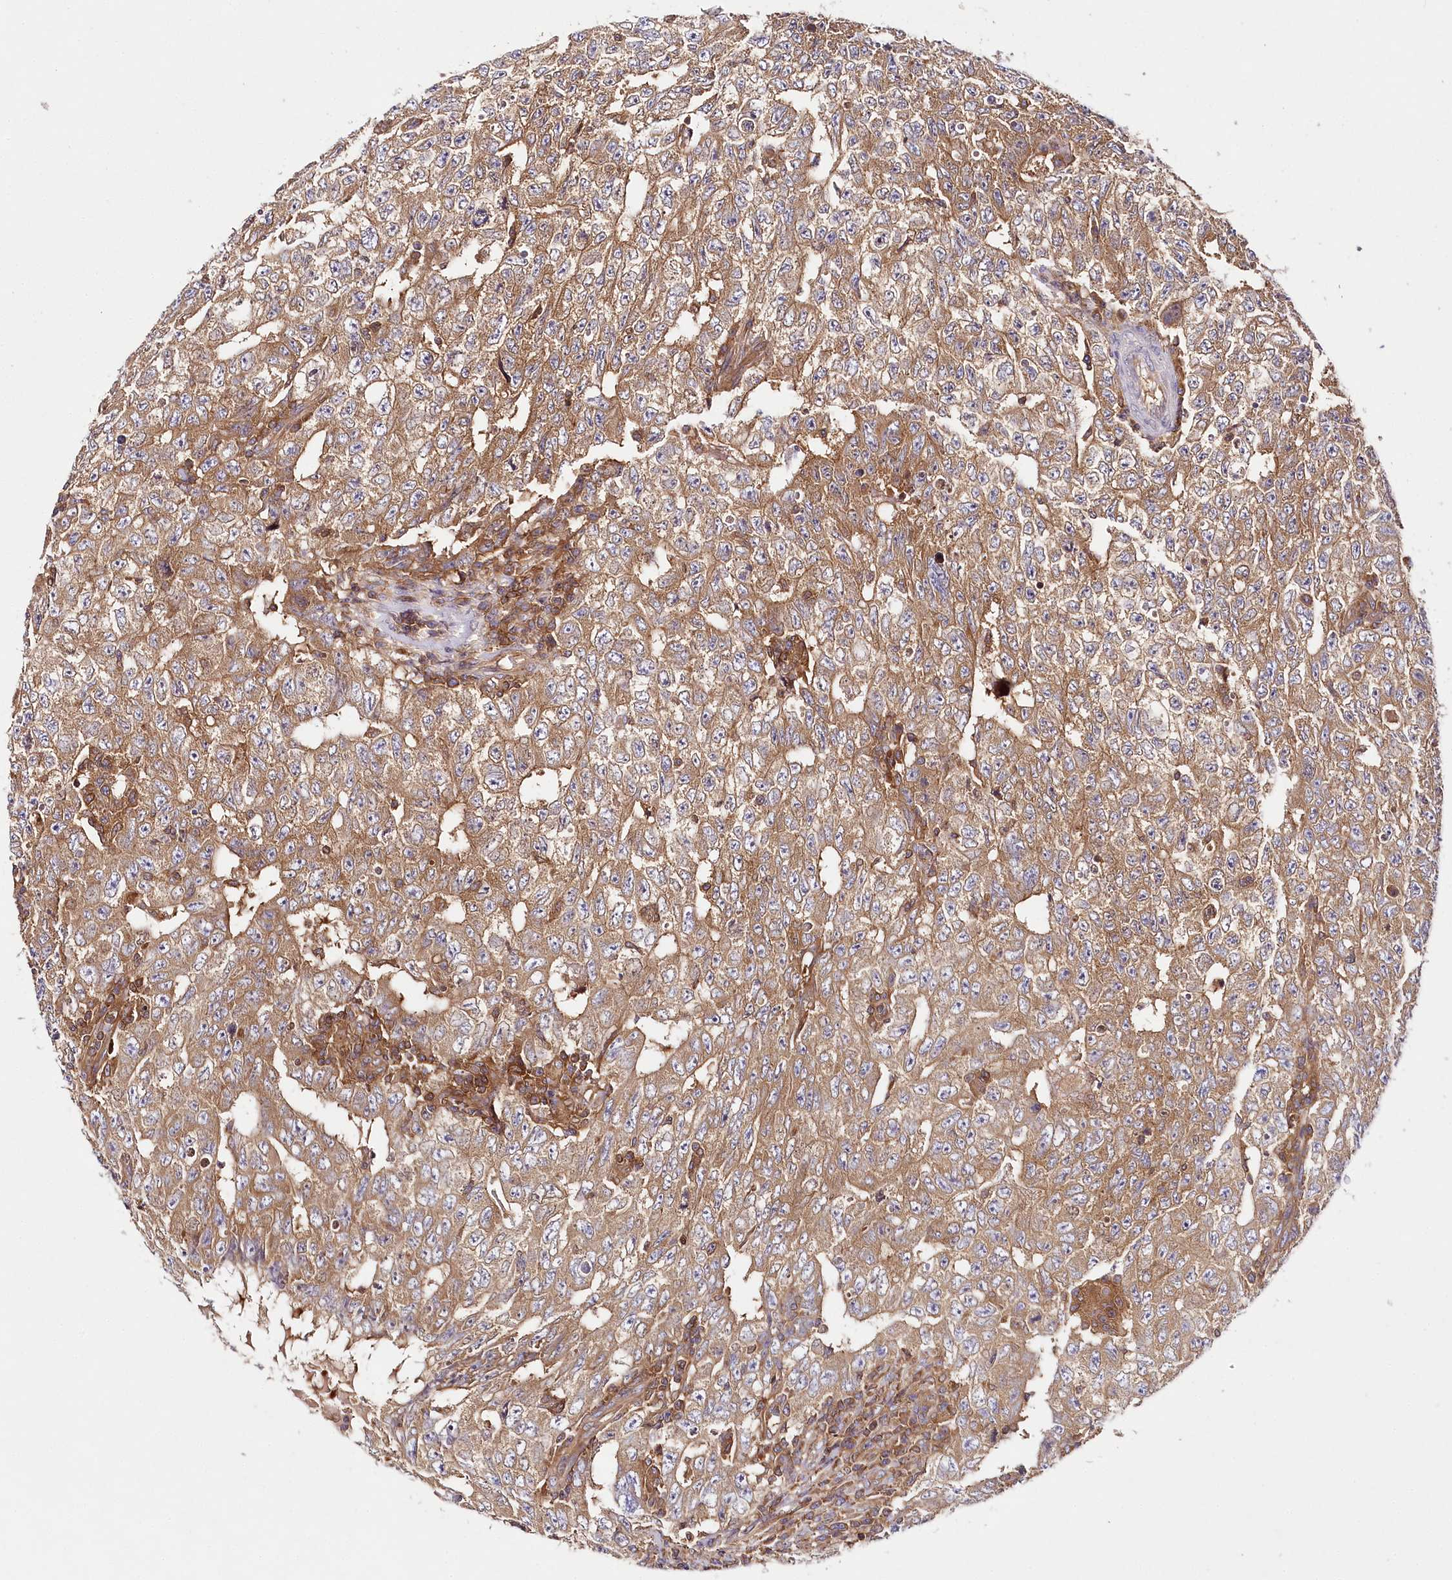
{"staining": {"intensity": "moderate", "quantity": ">75%", "location": "cytoplasmic/membranous"}, "tissue": "testis cancer", "cell_type": "Tumor cells", "image_type": "cancer", "snomed": [{"axis": "morphology", "description": "Carcinoma, Embryonal, NOS"}, {"axis": "topography", "description": "Testis"}], "caption": "A photomicrograph showing moderate cytoplasmic/membranous positivity in about >75% of tumor cells in embryonal carcinoma (testis), as visualized by brown immunohistochemical staining.", "gene": "ABRAXAS2", "patient": {"sex": "male", "age": 26}}